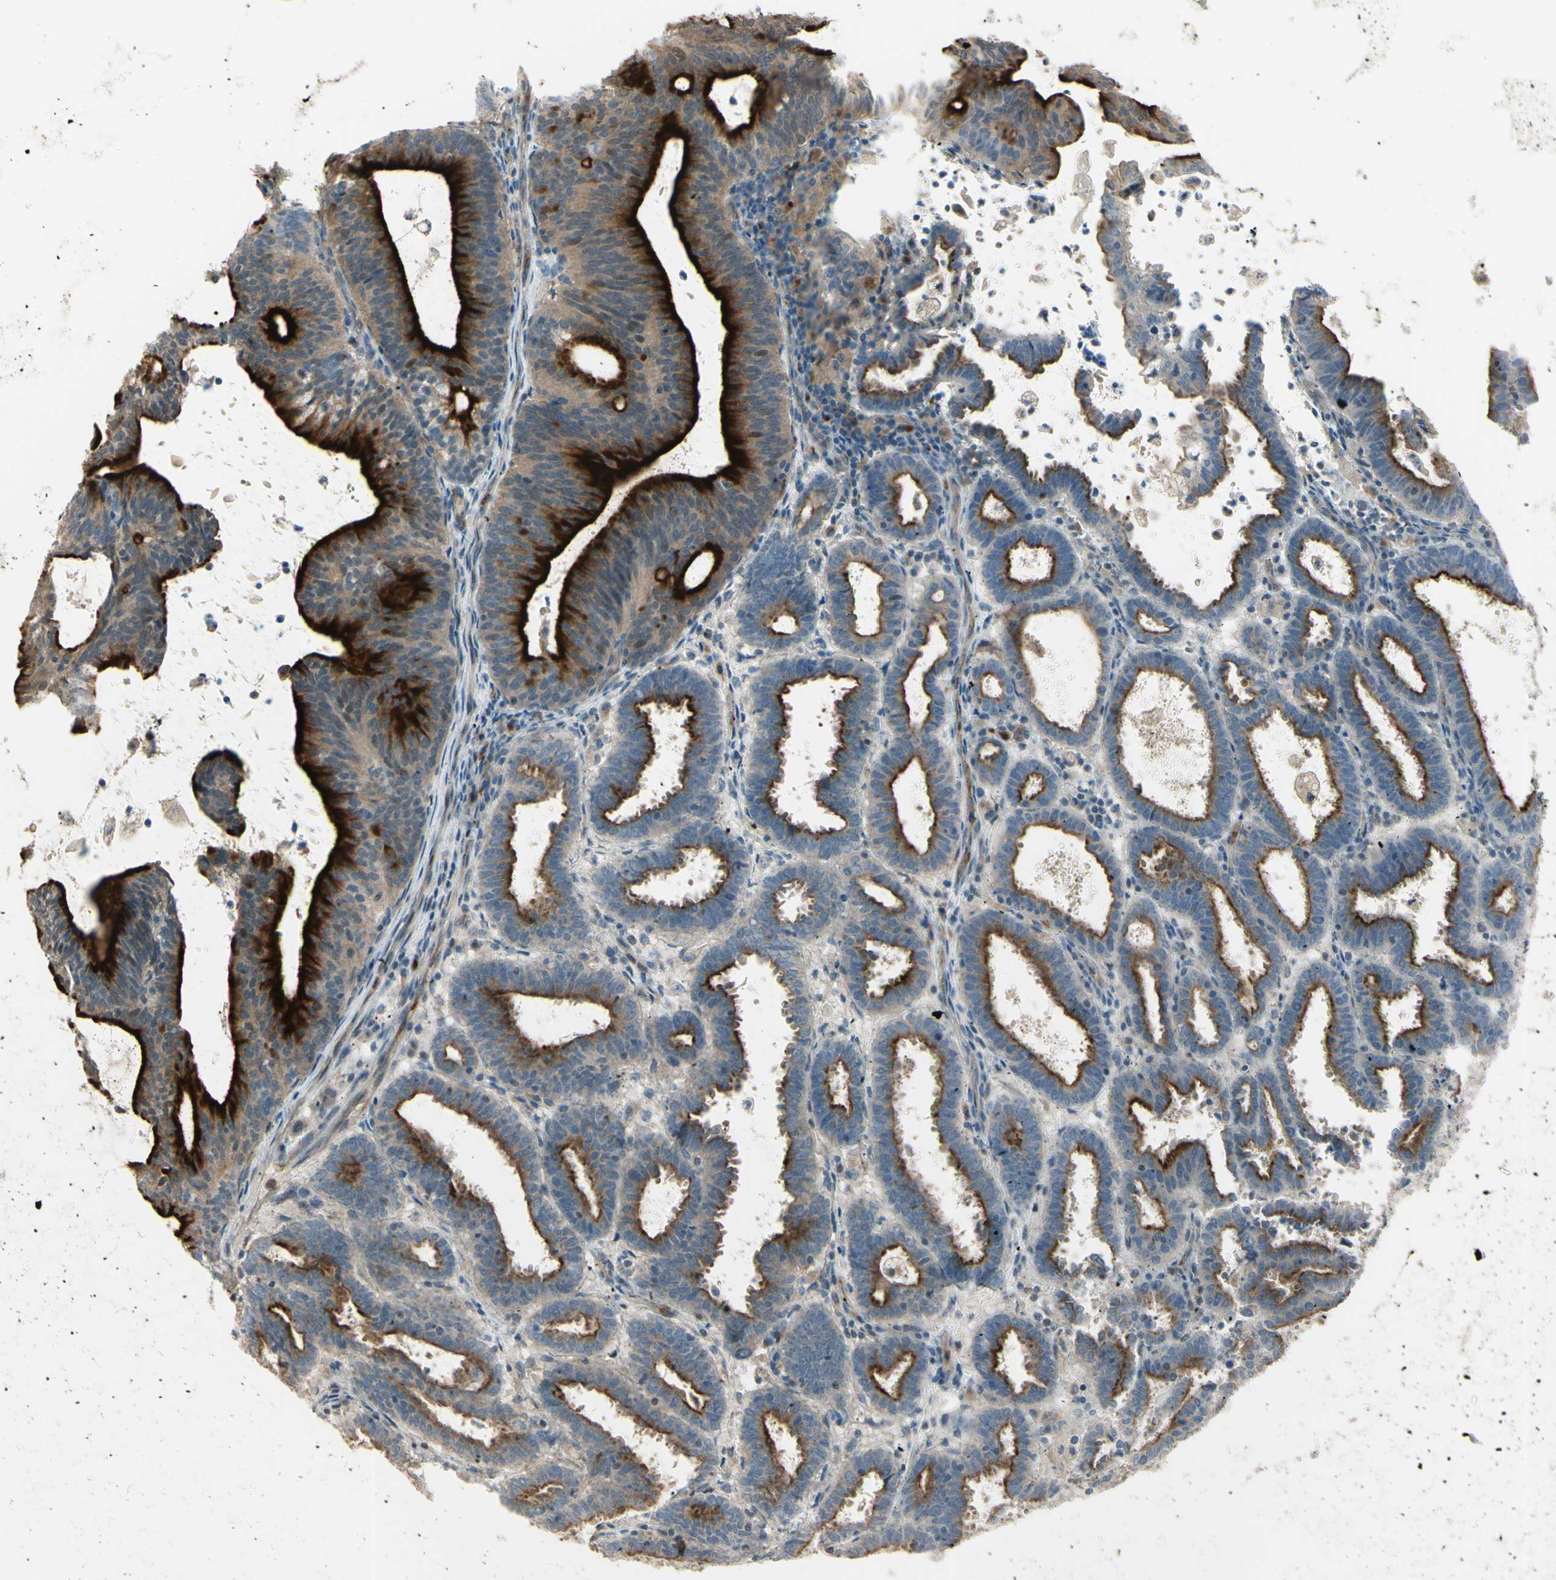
{"staining": {"intensity": "strong", "quantity": "25%-75%", "location": "cytoplasmic/membranous"}, "tissue": "endometrial cancer", "cell_type": "Tumor cells", "image_type": "cancer", "snomed": [{"axis": "morphology", "description": "Adenocarcinoma, NOS"}, {"axis": "topography", "description": "Uterus"}], "caption": "Immunohistochemical staining of human endometrial cancer (adenocarcinoma) displays high levels of strong cytoplasmic/membranous protein staining in approximately 25%-75% of tumor cells. (Stains: DAB in brown, nuclei in blue, Microscopy: brightfield microscopy at high magnification).", "gene": "LMTK2", "patient": {"sex": "female", "age": 83}}